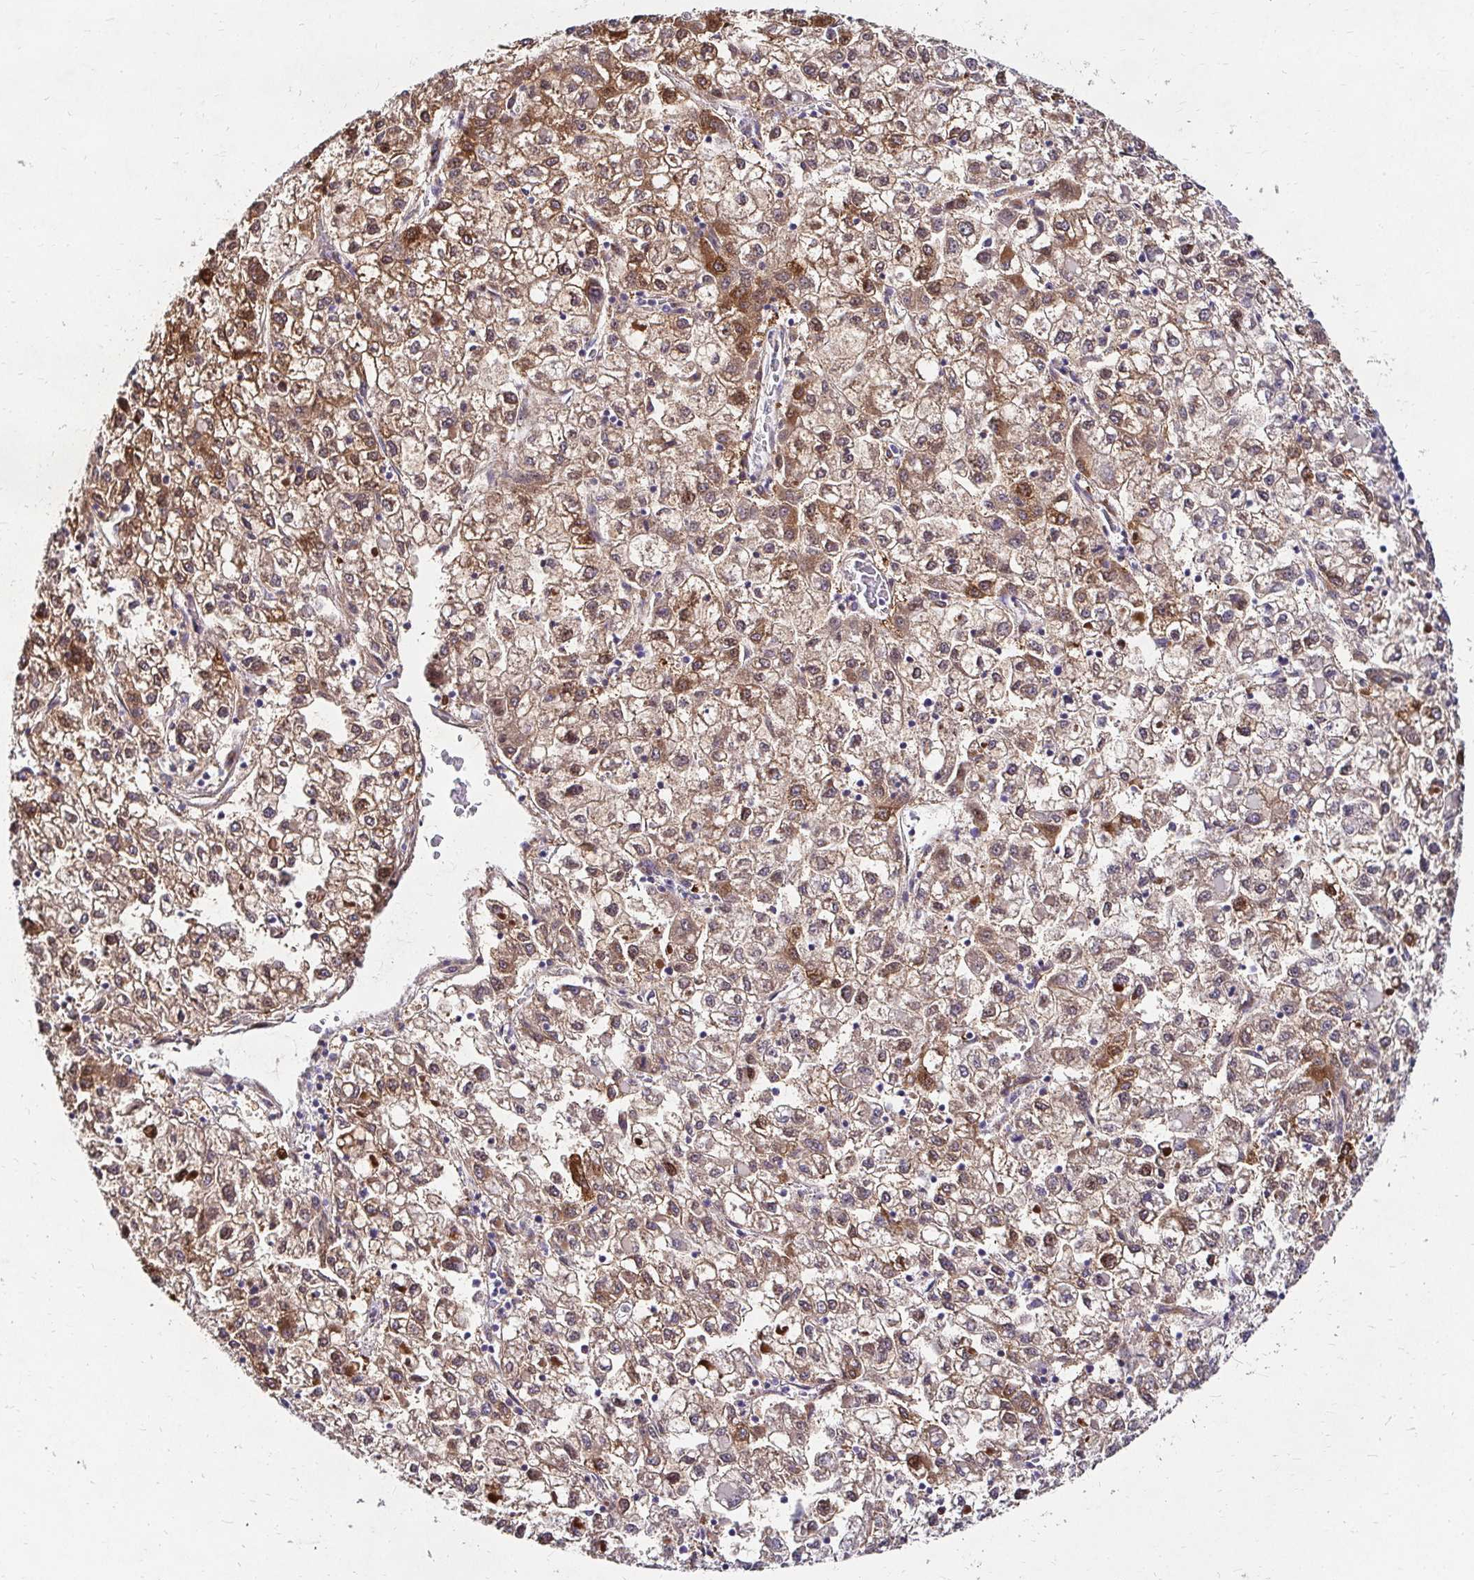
{"staining": {"intensity": "moderate", "quantity": ">75%", "location": "cytoplasmic/membranous,nuclear"}, "tissue": "liver cancer", "cell_type": "Tumor cells", "image_type": "cancer", "snomed": [{"axis": "morphology", "description": "Carcinoma, Hepatocellular, NOS"}, {"axis": "topography", "description": "Liver"}], "caption": "Immunohistochemistry histopathology image of human liver cancer stained for a protein (brown), which demonstrates medium levels of moderate cytoplasmic/membranous and nuclear staining in approximately >75% of tumor cells.", "gene": "IDUA", "patient": {"sex": "male", "age": 40}}